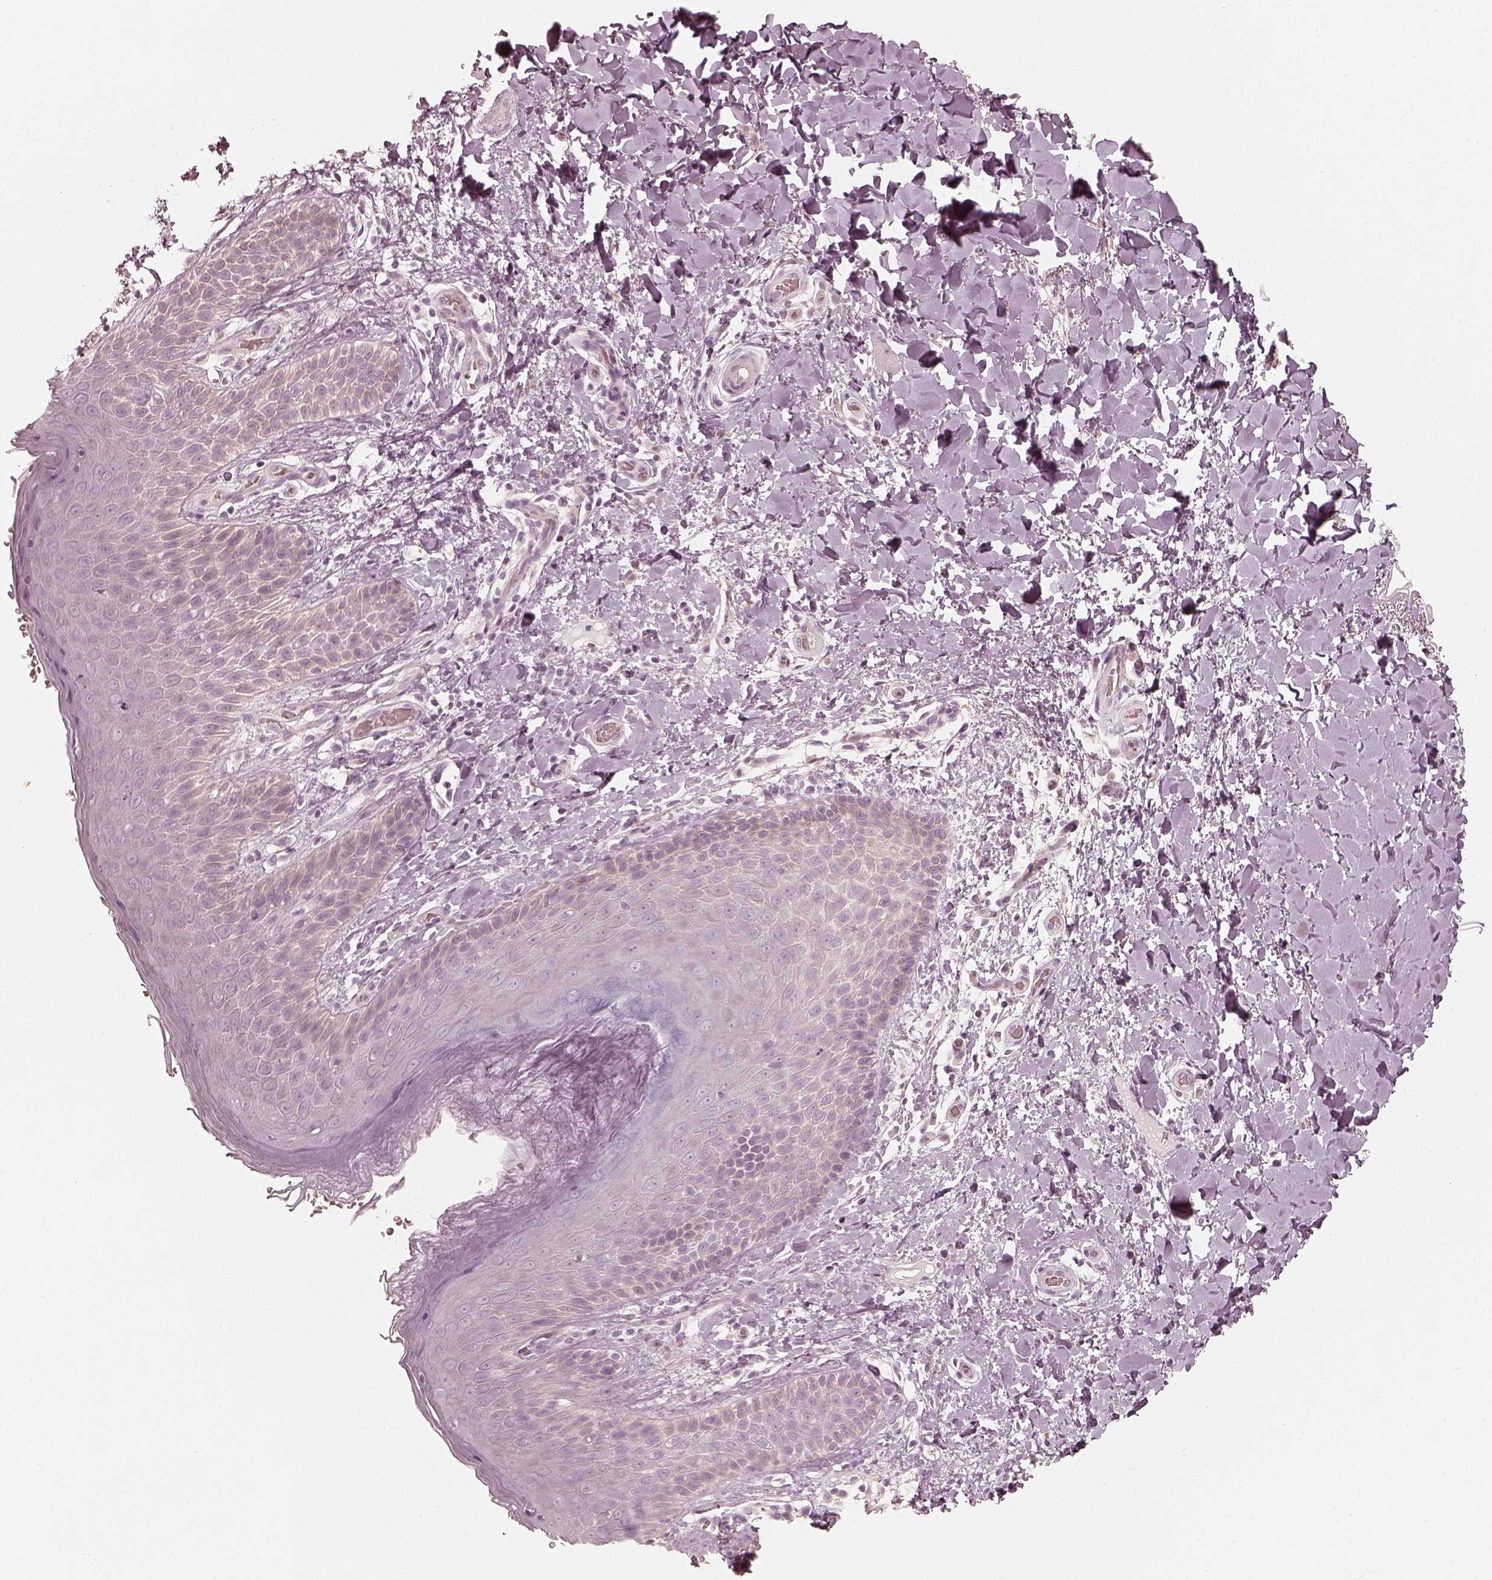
{"staining": {"intensity": "negative", "quantity": "none", "location": "none"}, "tissue": "skin", "cell_type": "Epidermal cells", "image_type": "normal", "snomed": [{"axis": "morphology", "description": "Normal tissue, NOS"}, {"axis": "topography", "description": "Anal"}], "caption": "This is an immunohistochemistry micrograph of normal skin. There is no expression in epidermal cells.", "gene": "FMNL2", "patient": {"sex": "male", "age": 36}}